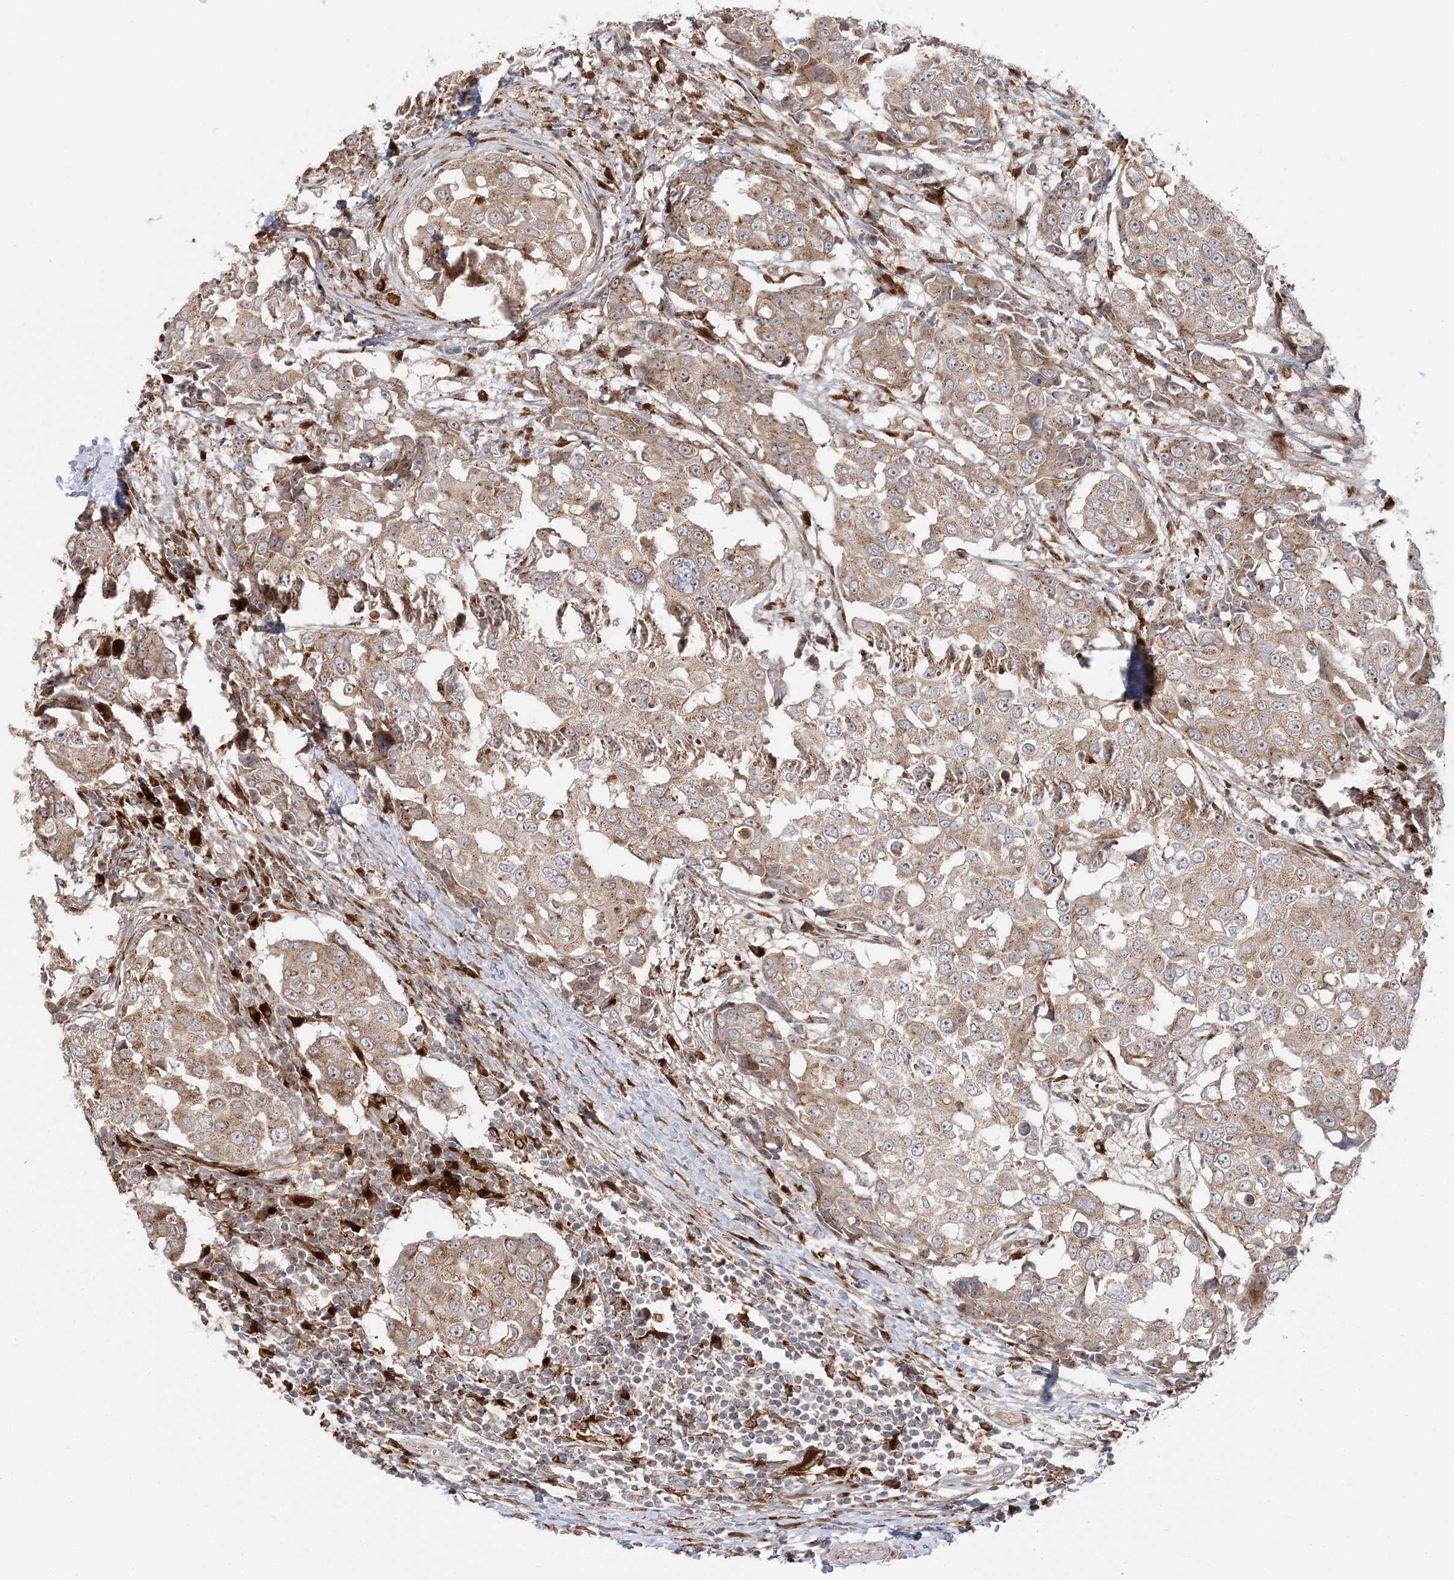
{"staining": {"intensity": "weak", "quantity": ">75%", "location": "cytoplasmic/membranous"}, "tissue": "breast cancer", "cell_type": "Tumor cells", "image_type": "cancer", "snomed": [{"axis": "morphology", "description": "Duct carcinoma"}, {"axis": "topography", "description": "Breast"}], "caption": "Human breast invasive ductal carcinoma stained for a protein (brown) exhibits weak cytoplasmic/membranous positive expression in about >75% of tumor cells.", "gene": "ABCC3", "patient": {"sex": "female", "age": 27}}